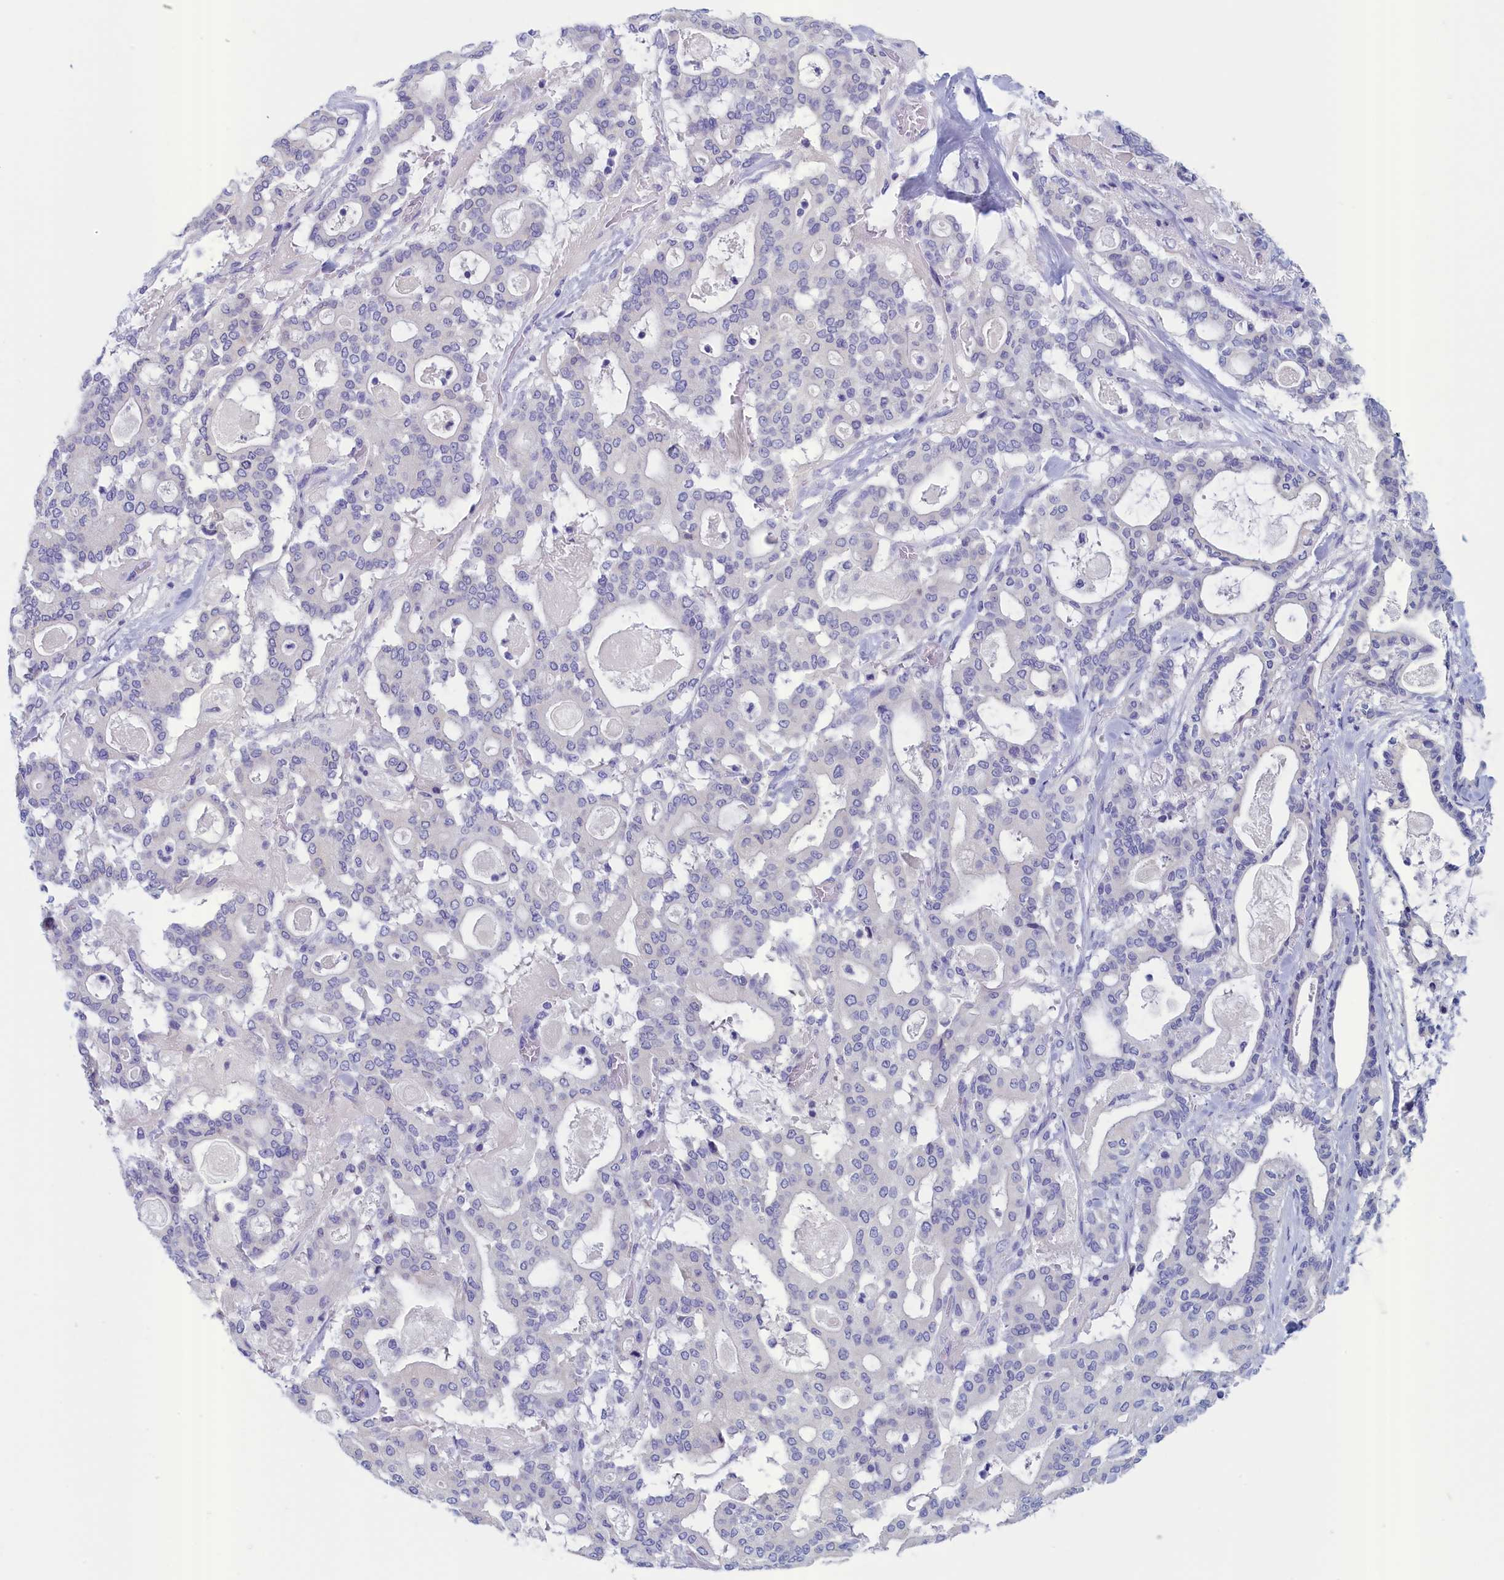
{"staining": {"intensity": "negative", "quantity": "none", "location": "none"}, "tissue": "pancreatic cancer", "cell_type": "Tumor cells", "image_type": "cancer", "snomed": [{"axis": "morphology", "description": "Adenocarcinoma, NOS"}, {"axis": "topography", "description": "Pancreas"}], "caption": "Pancreatic cancer was stained to show a protein in brown. There is no significant expression in tumor cells.", "gene": "ANKRD2", "patient": {"sex": "male", "age": 63}}